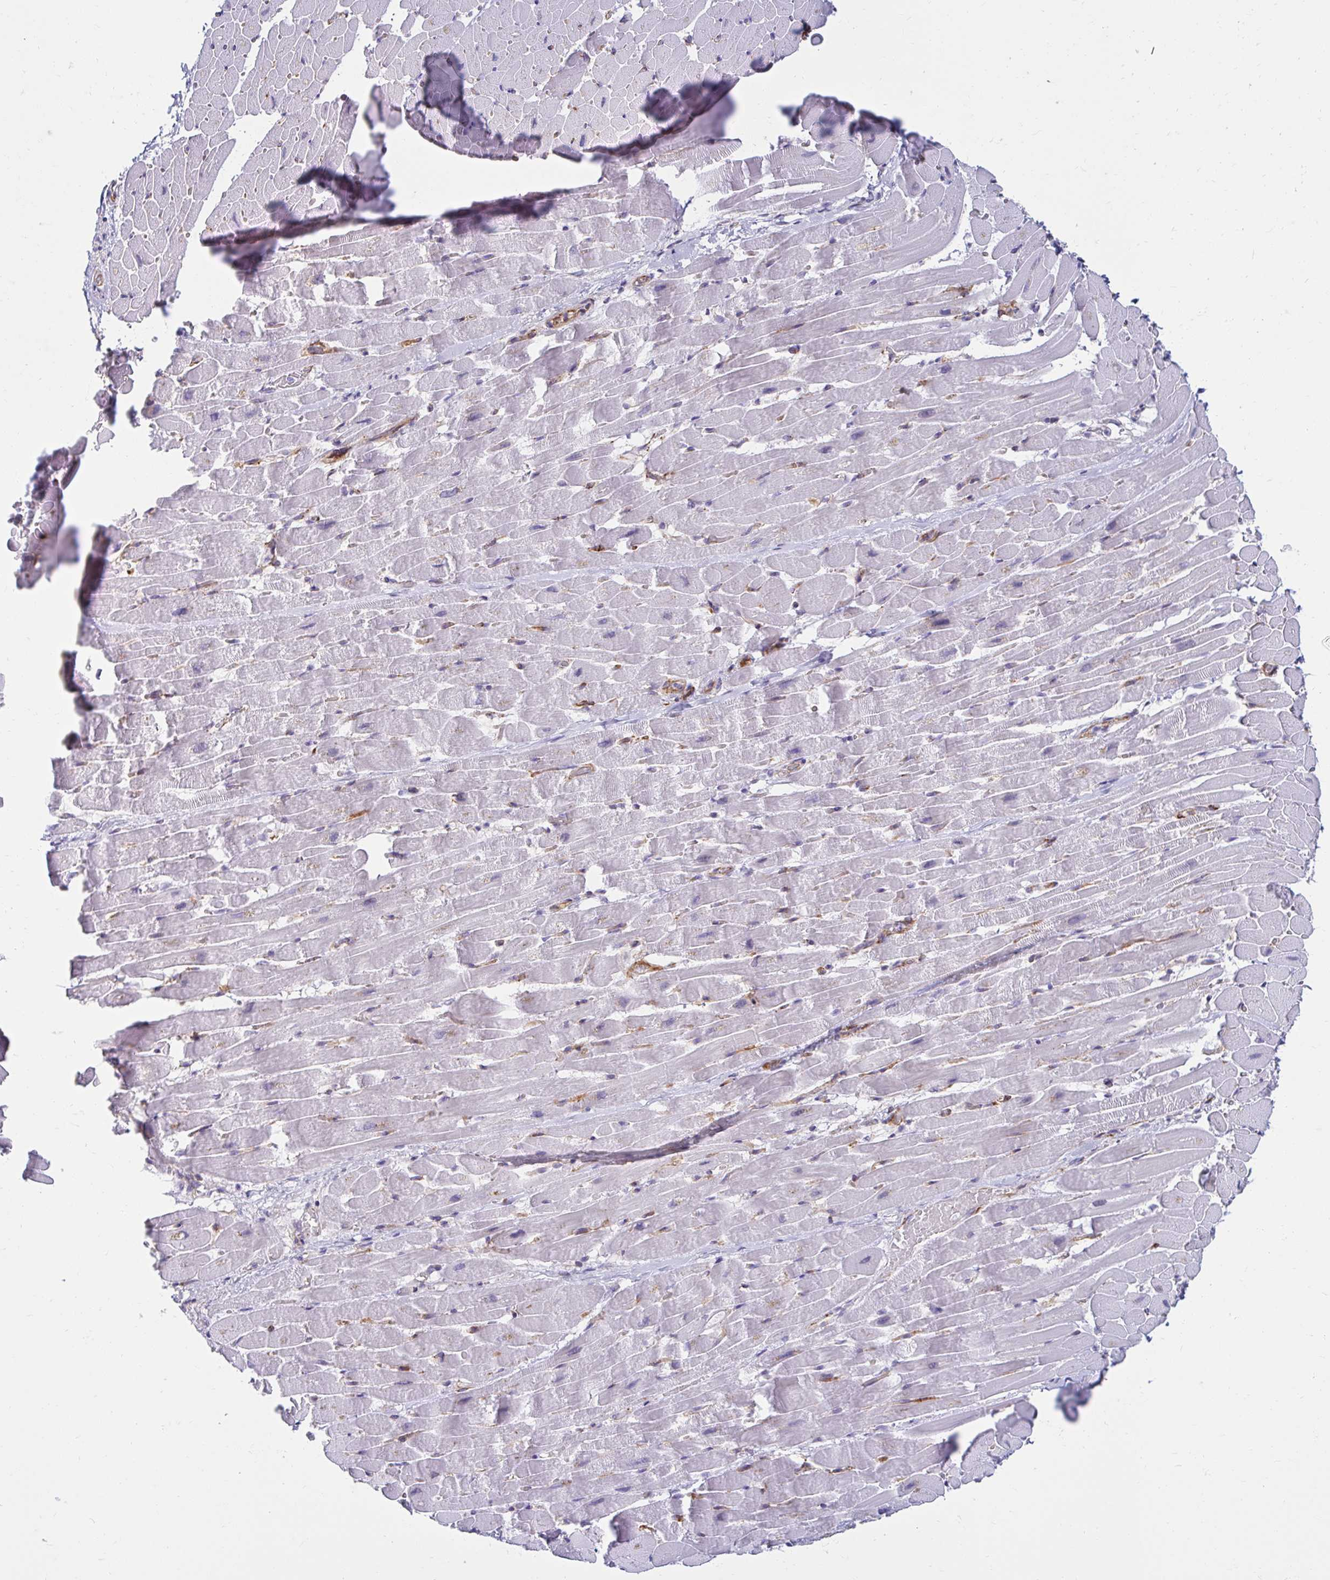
{"staining": {"intensity": "weak", "quantity": "<25%", "location": "cytoplasmic/membranous"}, "tissue": "heart muscle", "cell_type": "Cardiomyocytes", "image_type": "normal", "snomed": [{"axis": "morphology", "description": "Normal tissue, NOS"}, {"axis": "topography", "description": "Heart"}], "caption": "This photomicrograph is of benign heart muscle stained with immunohistochemistry (IHC) to label a protein in brown with the nuclei are counter-stained blue. There is no positivity in cardiomyocytes. (IHC, brightfield microscopy, high magnification).", "gene": "ANKRD62", "patient": {"sex": "male", "age": 37}}